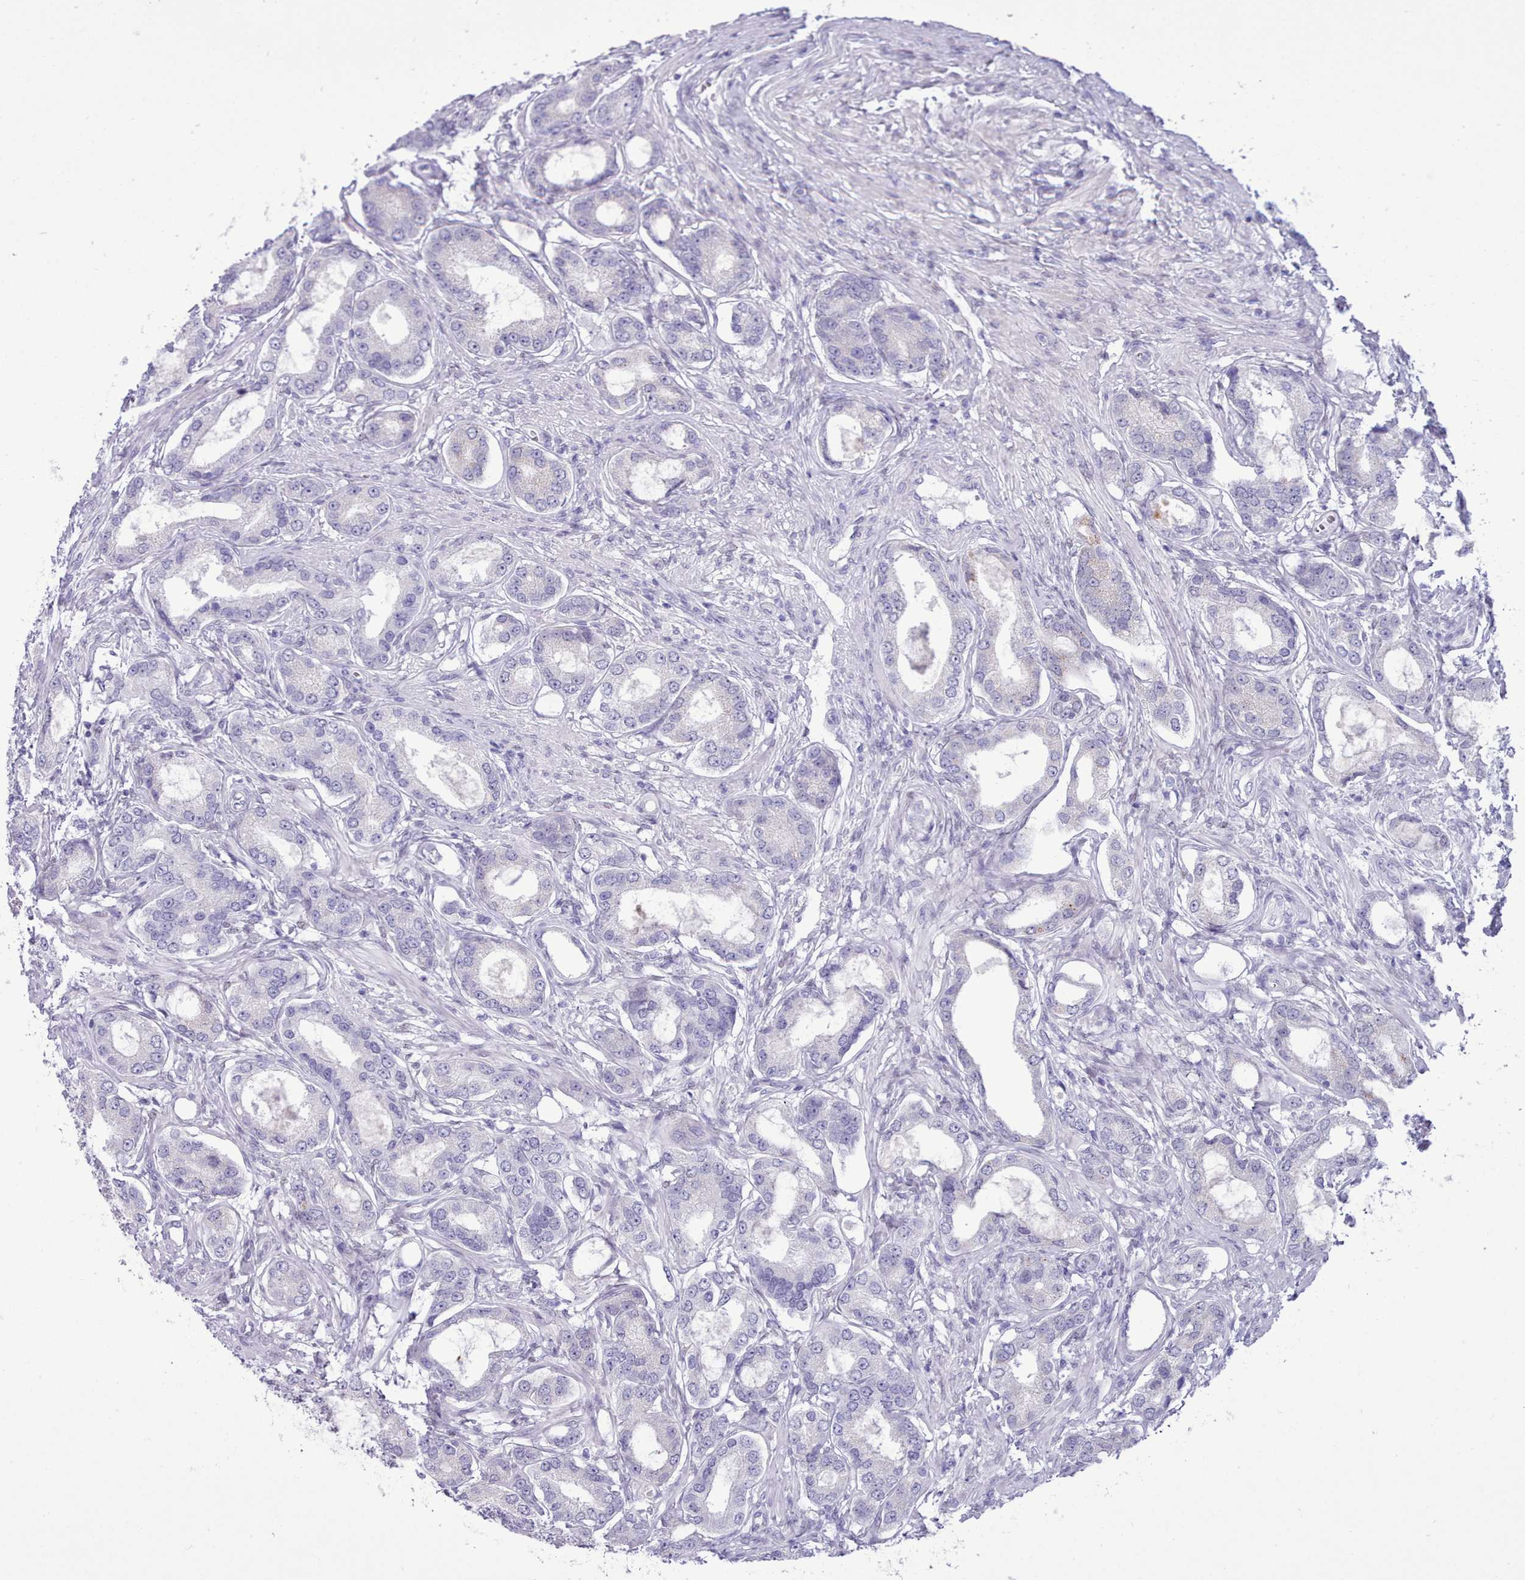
{"staining": {"intensity": "negative", "quantity": "none", "location": "none"}, "tissue": "prostate cancer", "cell_type": "Tumor cells", "image_type": "cancer", "snomed": [{"axis": "morphology", "description": "Adenocarcinoma, High grade"}, {"axis": "topography", "description": "Prostate"}], "caption": "An IHC histopathology image of adenocarcinoma (high-grade) (prostate) is shown. There is no staining in tumor cells of adenocarcinoma (high-grade) (prostate). The staining is performed using DAB (3,3'-diaminobenzidine) brown chromogen with nuclei counter-stained in using hematoxylin.", "gene": "TMEM253", "patient": {"sex": "male", "age": 69}}